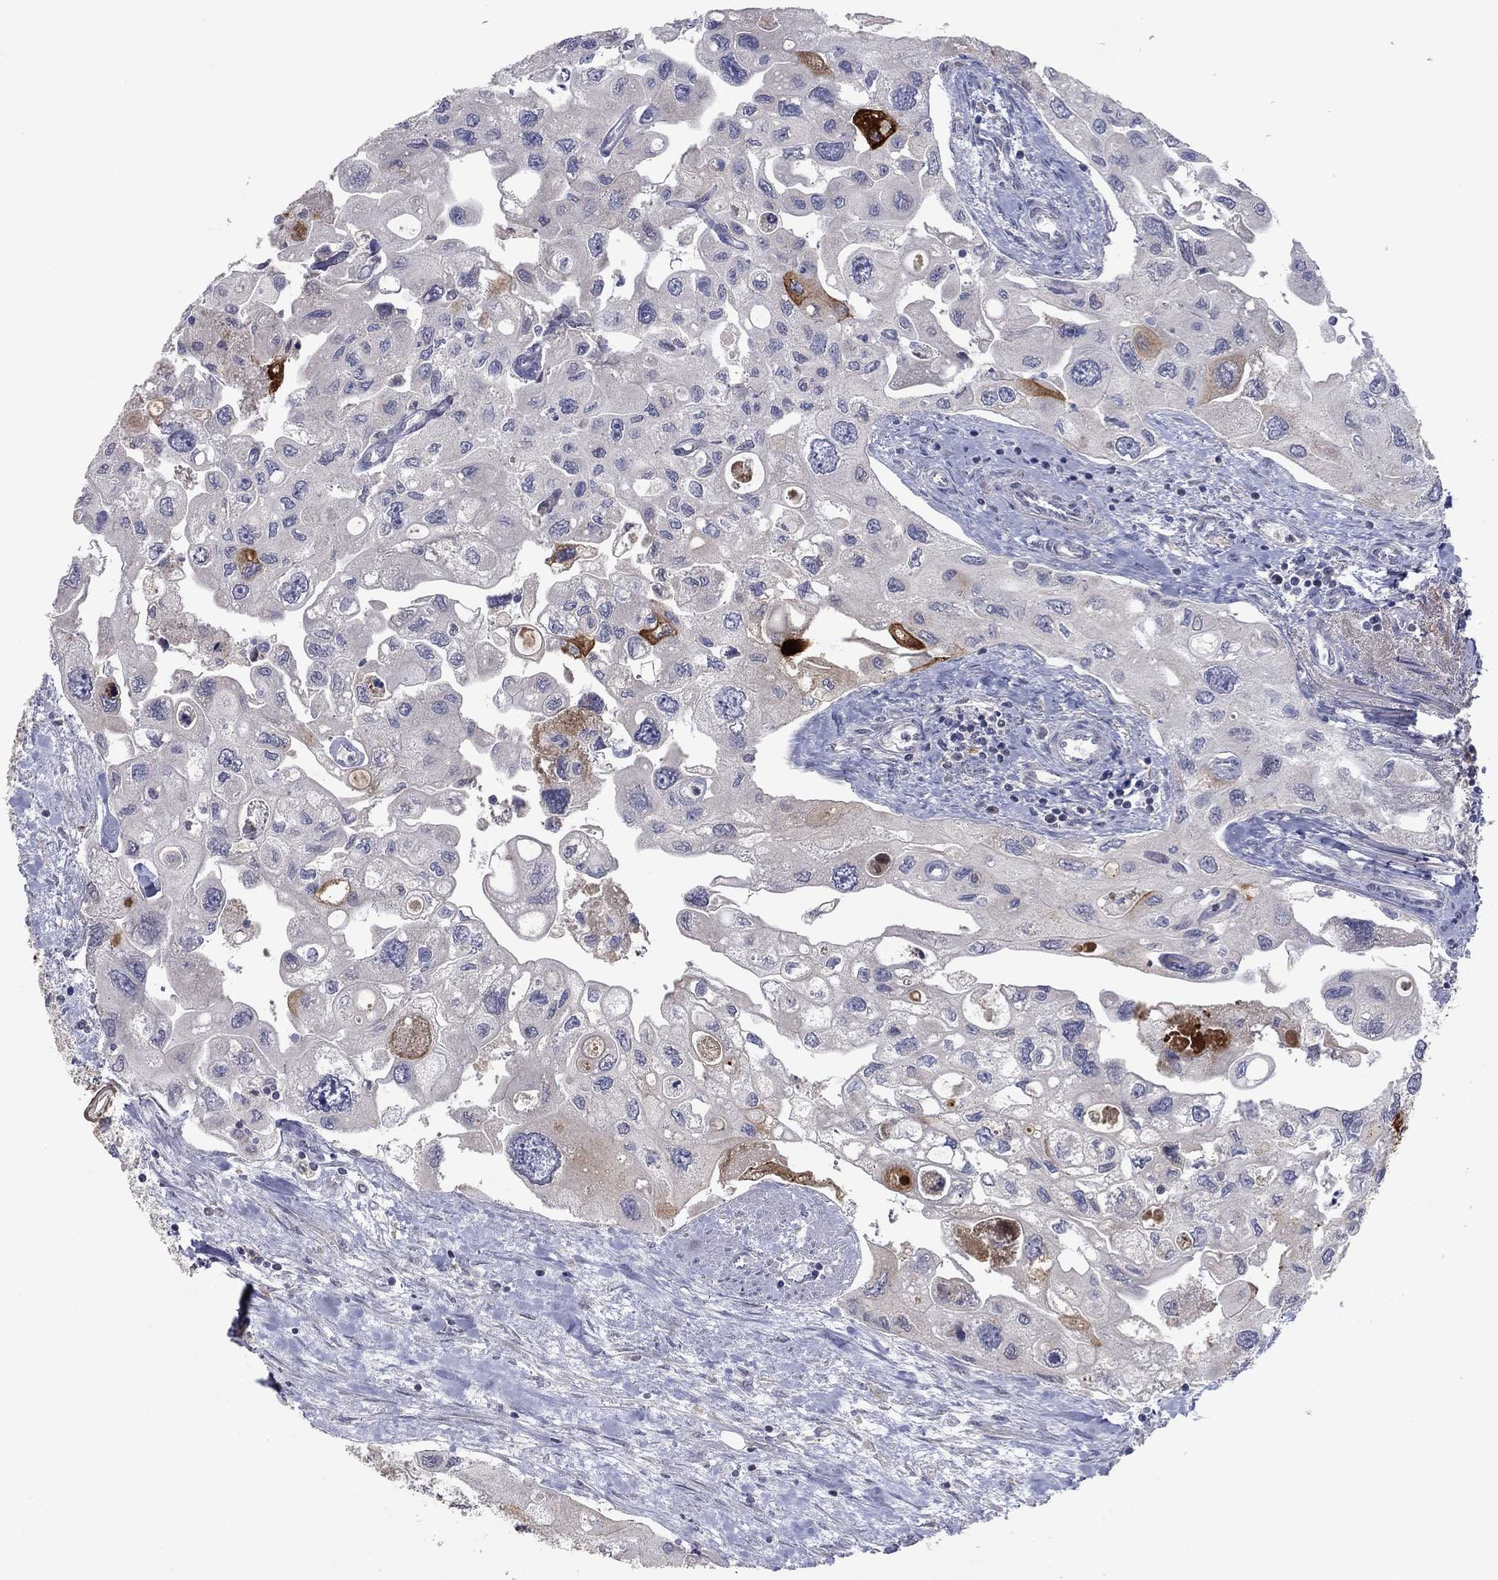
{"staining": {"intensity": "strong", "quantity": "<25%", "location": "cytoplasmic/membranous"}, "tissue": "urothelial cancer", "cell_type": "Tumor cells", "image_type": "cancer", "snomed": [{"axis": "morphology", "description": "Urothelial carcinoma, High grade"}, {"axis": "topography", "description": "Urinary bladder"}], "caption": "Strong cytoplasmic/membranous protein expression is seen in approximately <25% of tumor cells in urothelial cancer.", "gene": "PTGDS", "patient": {"sex": "male", "age": 59}}